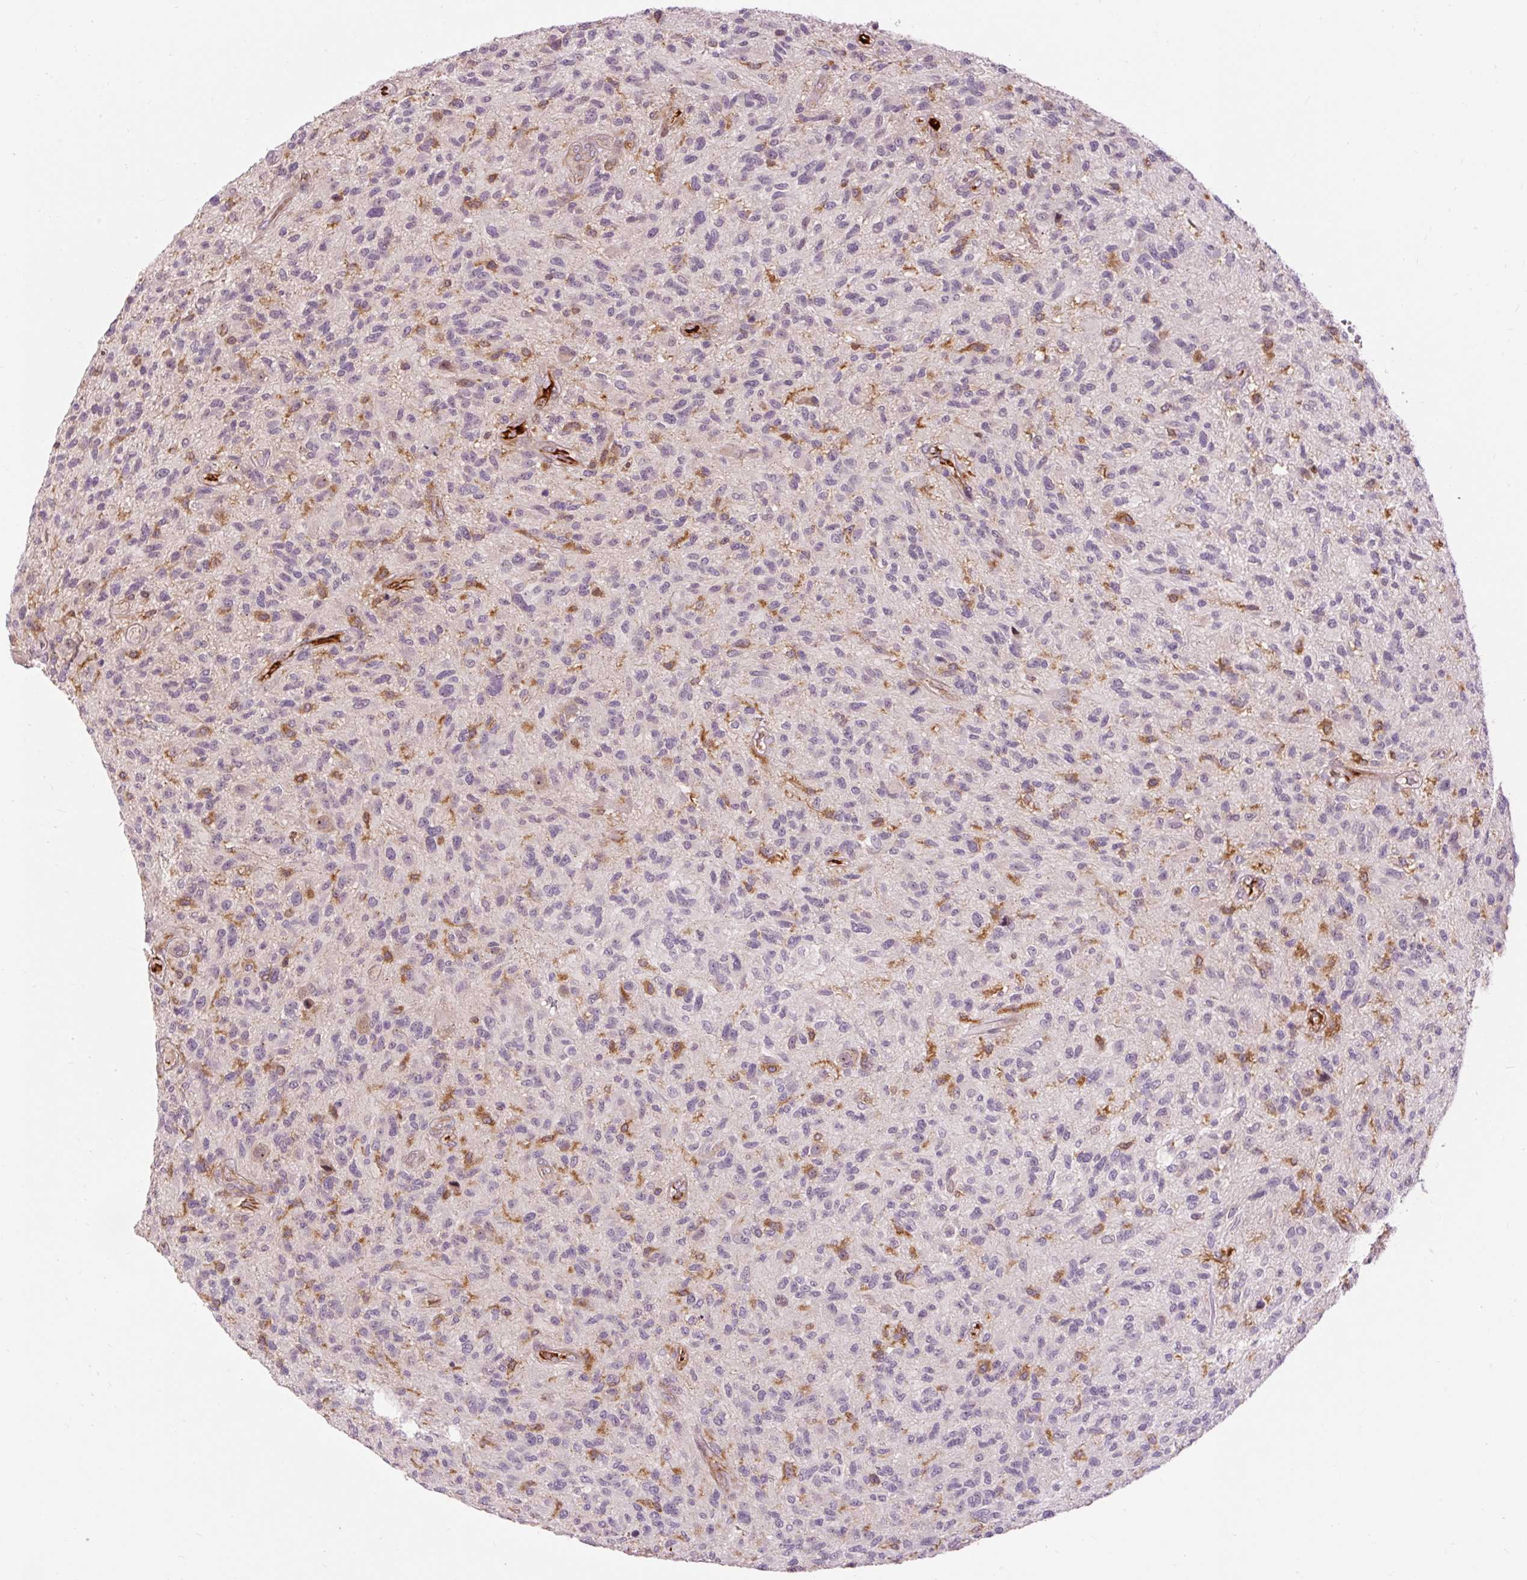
{"staining": {"intensity": "negative", "quantity": "none", "location": "none"}, "tissue": "glioma", "cell_type": "Tumor cells", "image_type": "cancer", "snomed": [{"axis": "morphology", "description": "Glioma, malignant, High grade"}, {"axis": "topography", "description": "Brain"}], "caption": "This image is of malignant high-grade glioma stained with IHC to label a protein in brown with the nuclei are counter-stained blue. There is no staining in tumor cells.", "gene": "CEBPZ", "patient": {"sex": "male", "age": 47}}